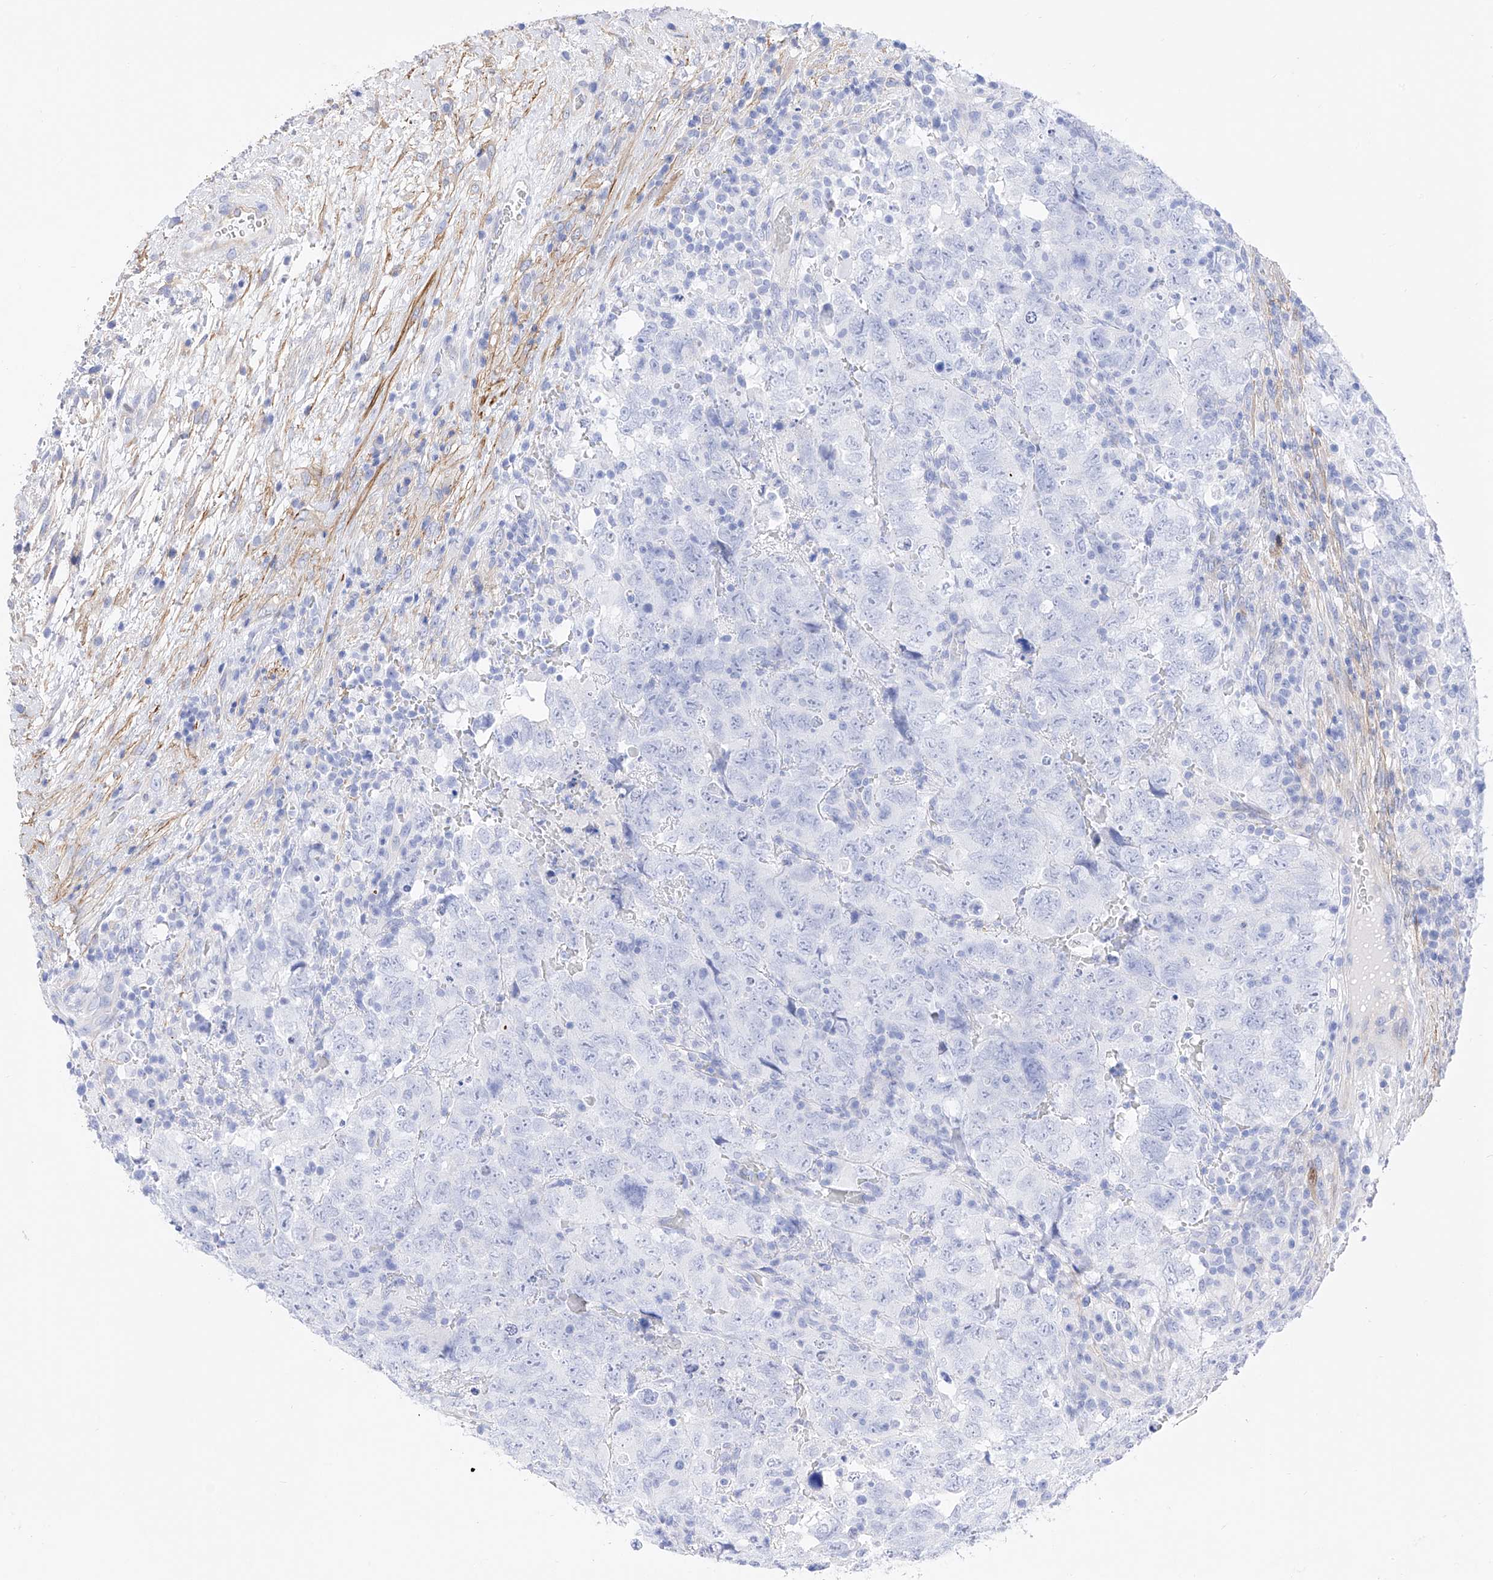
{"staining": {"intensity": "negative", "quantity": "none", "location": "none"}, "tissue": "testis cancer", "cell_type": "Tumor cells", "image_type": "cancer", "snomed": [{"axis": "morphology", "description": "Carcinoma, Embryonal, NOS"}, {"axis": "topography", "description": "Testis"}], "caption": "Testis embryonal carcinoma was stained to show a protein in brown. There is no significant expression in tumor cells.", "gene": "TRPC7", "patient": {"sex": "male", "age": 37}}